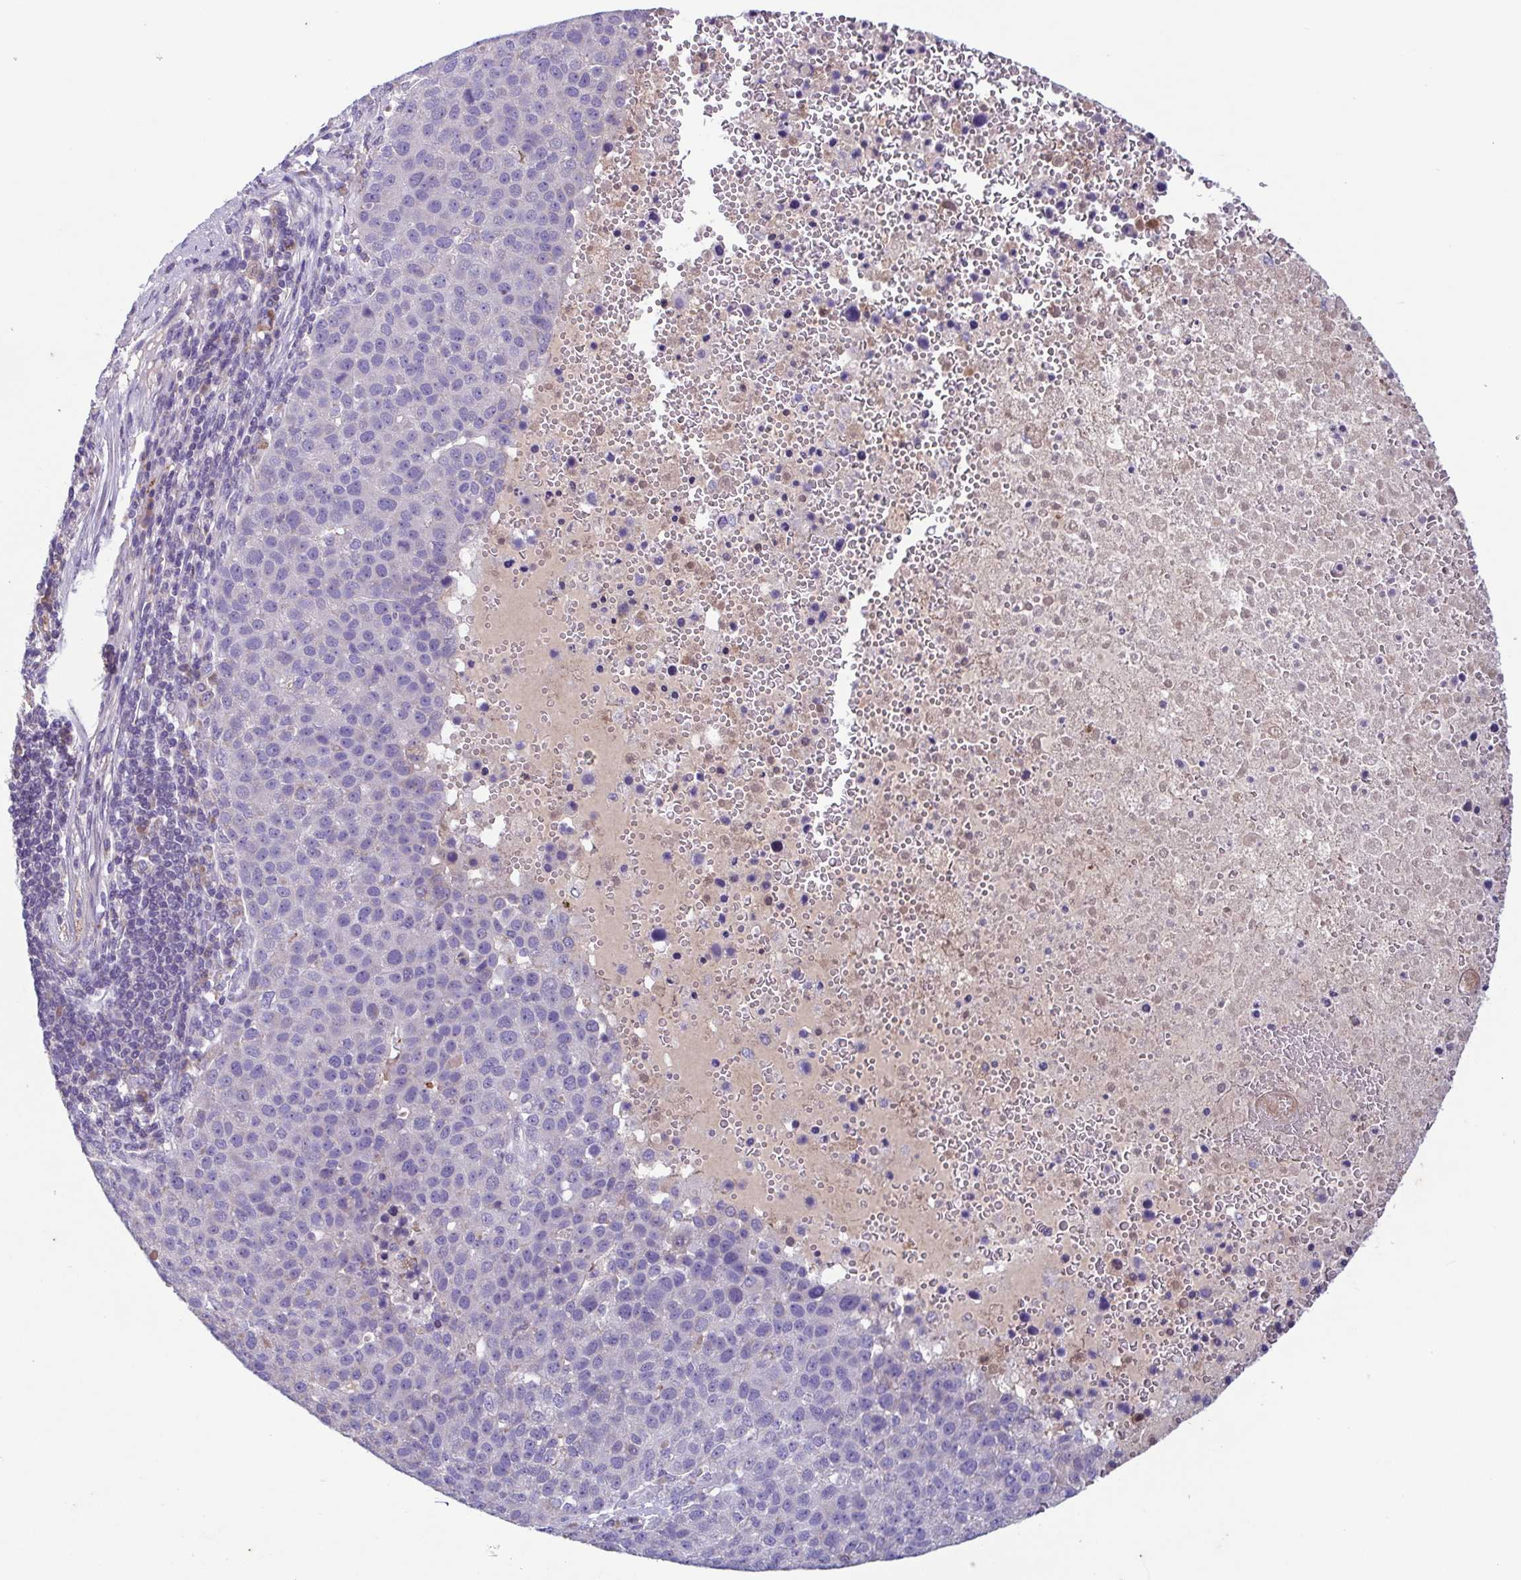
{"staining": {"intensity": "negative", "quantity": "none", "location": "none"}, "tissue": "pancreatic cancer", "cell_type": "Tumor cells", "image_type": "cancer", "snomed": [{"axis": "morphology", "description": "Adenocarcinoma, NOS"}, {"axis": "topography", "description": "Pancreas"}], "caption": "Tumor cells show no significant staining in adenocarcinoma (pancreatic).", "gene": "F13B", "patient": {"sex": "female", "age": 61}}